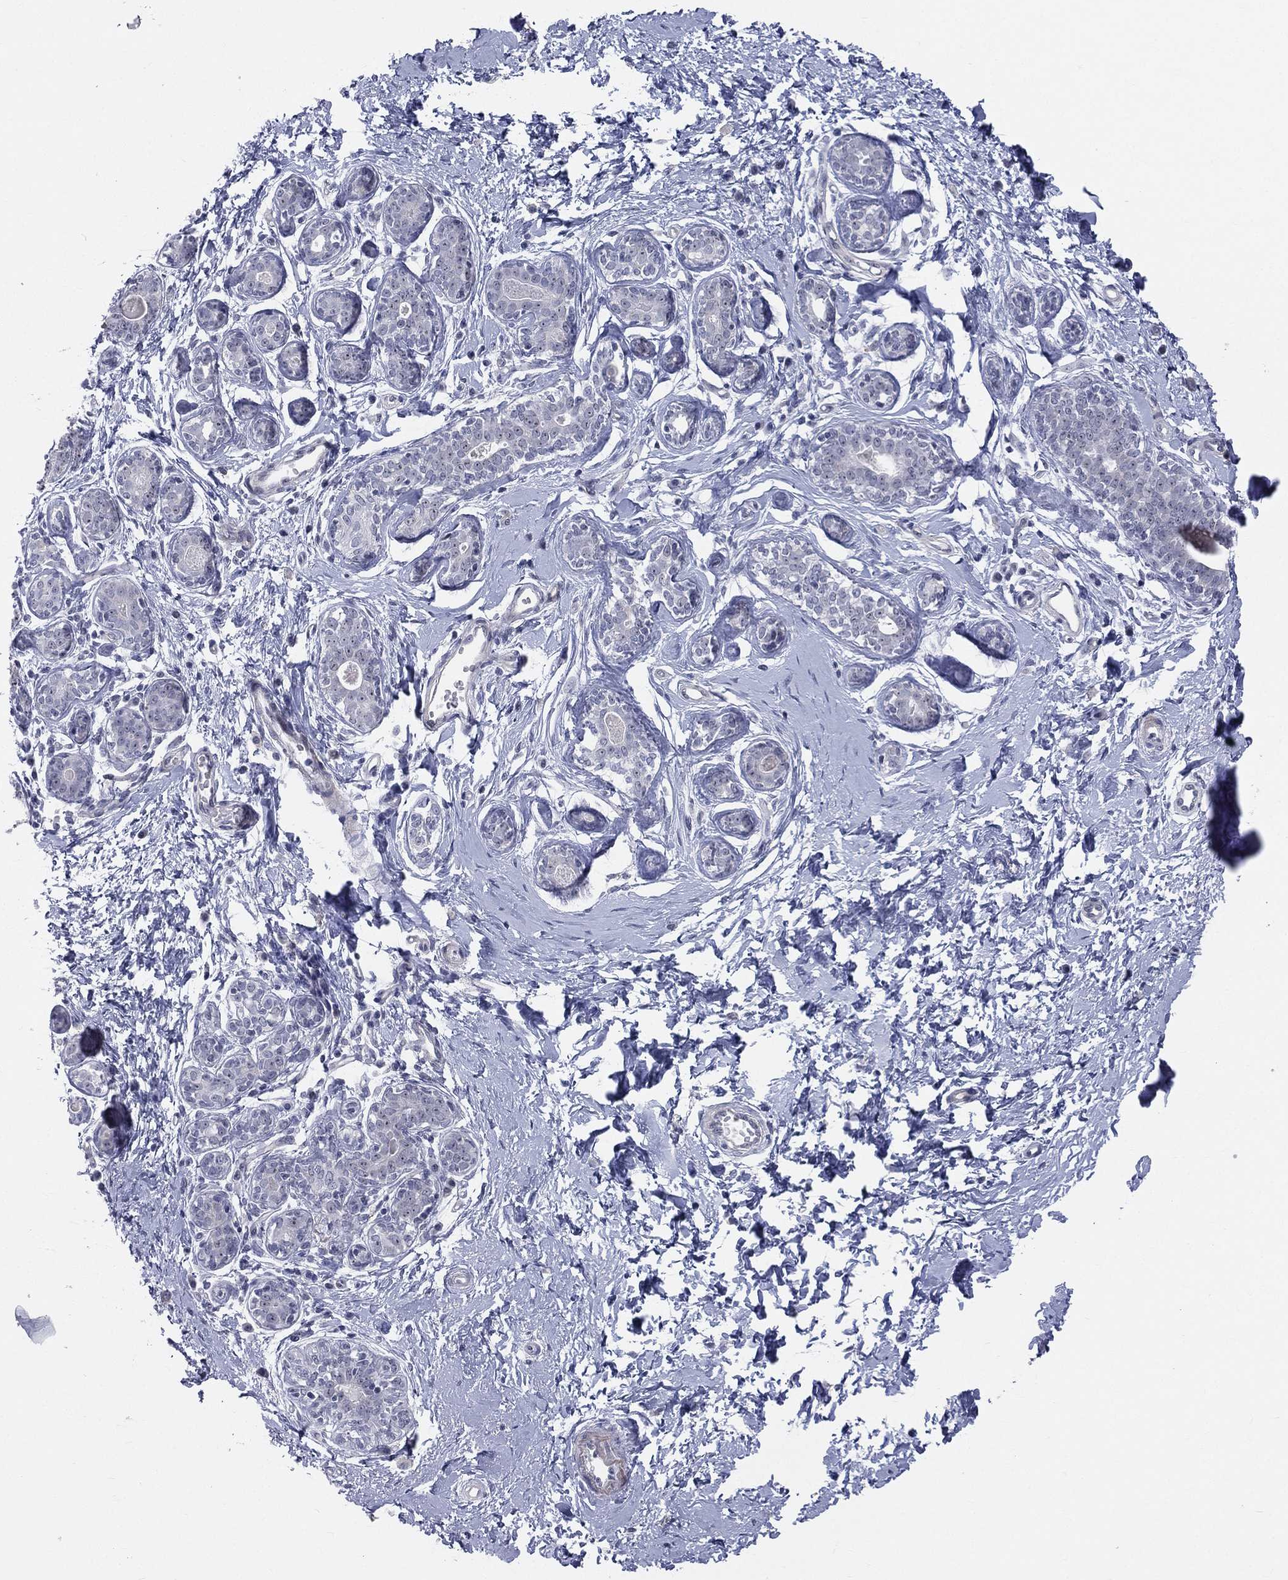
{"staining": {"intensity": "negative", "quantity": "none", "location": "none"}, "tissue": "breast", "cell_type": "Adipocytes", "image_type": "normal", "snomed": [{"axis": "morphology", "description": "Normal tissue, NOS"}, {"axis": "topography", "description": "Breast"}], "caption": "DAB (3,3'-diaminobenzidine) immunohistochemical staining of unremarkable human breast demonstrates no significant expression in adipocytes.", "gene": "CD22", "patient": {"sex": "female", "age": 37}}